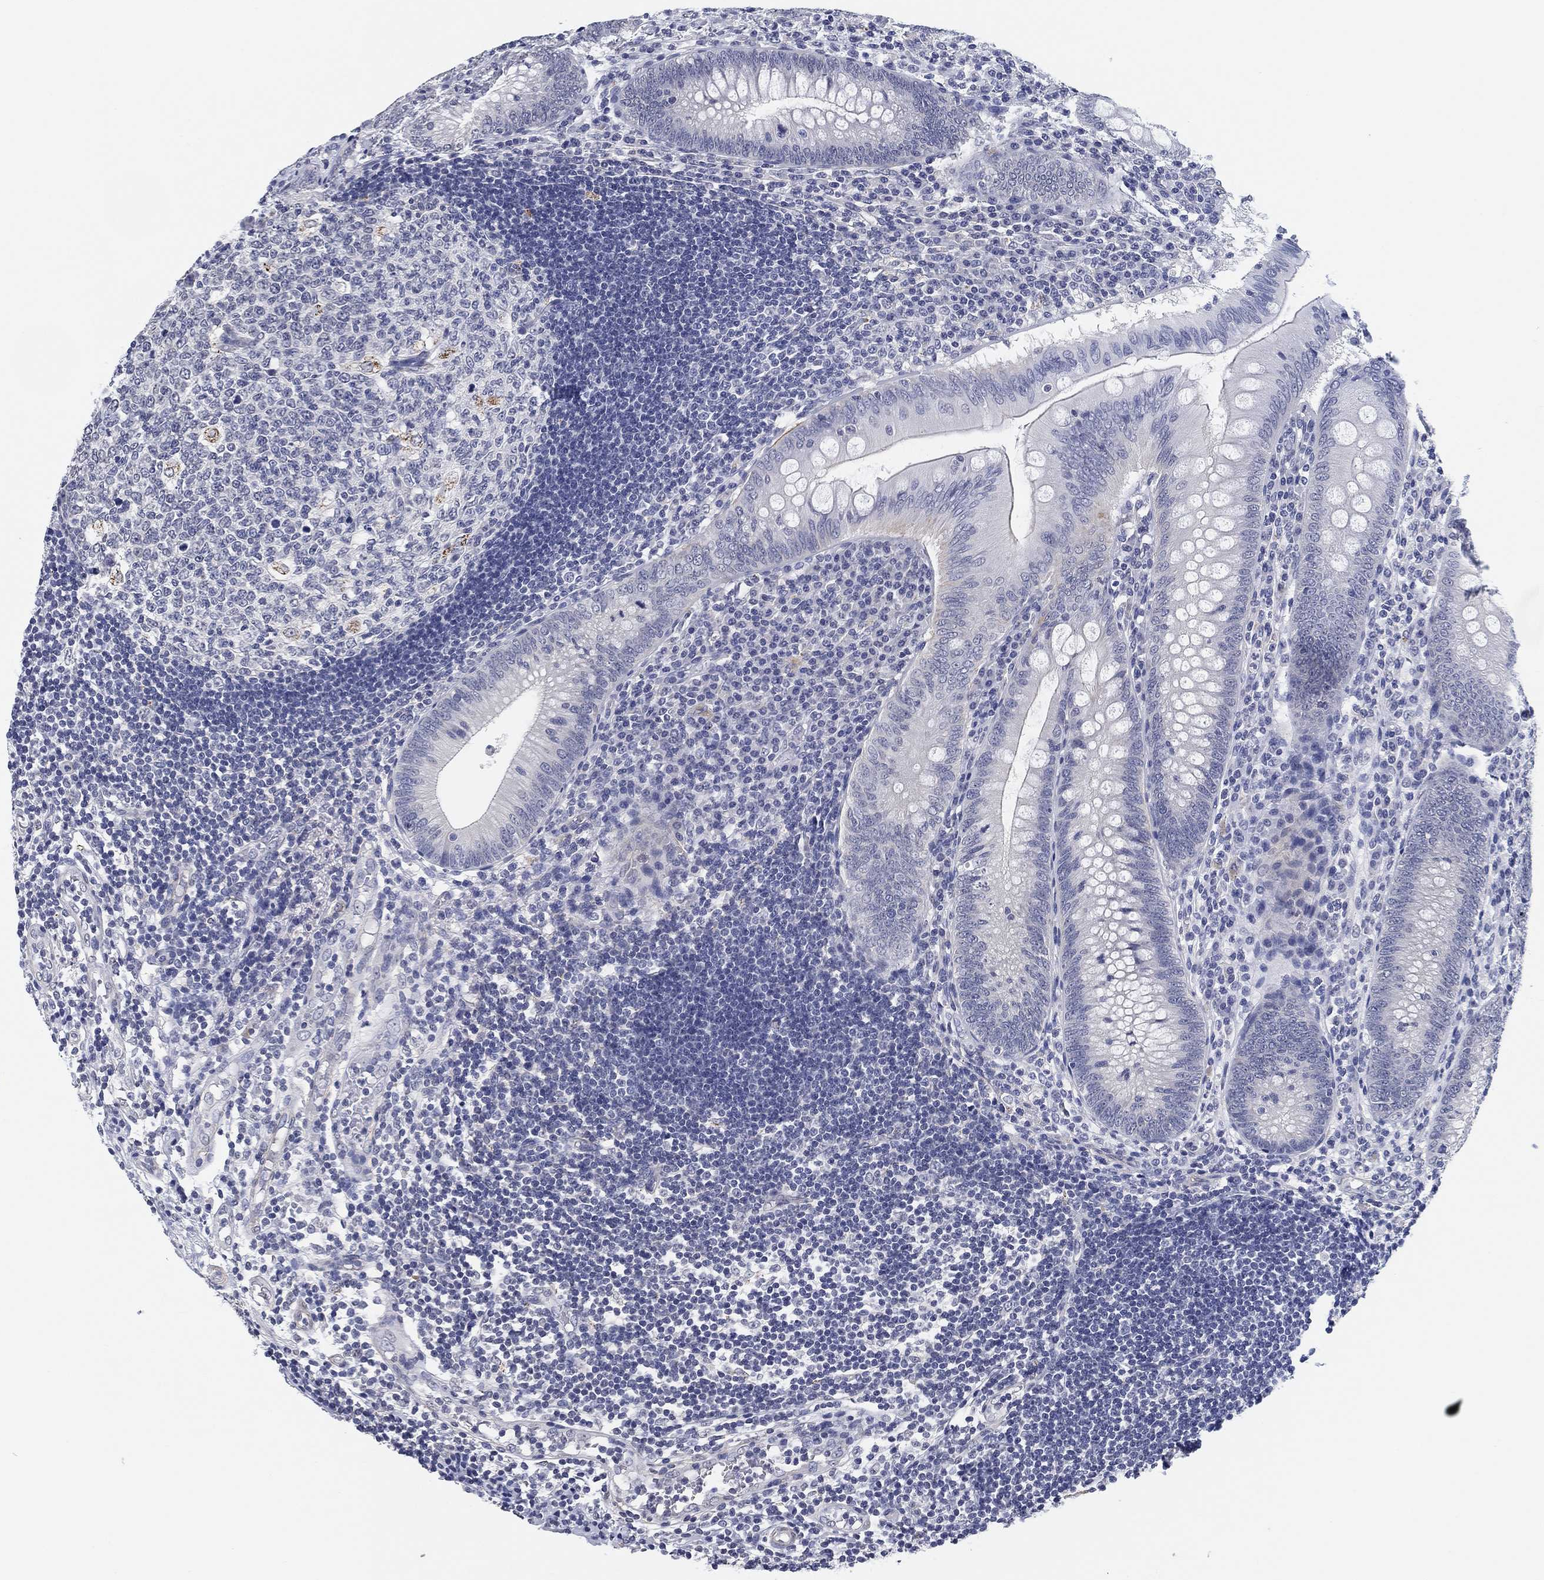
{"staining": {"intensity": "negative", "quantity": "none", "location": "none"}, "tissue": "appendix", "cell_type": "Glandular cells", "image_type": "normal", "snomed": [{"axis": "morphology", "description": "Normal tissue, NOS"}, {"axis": "morphology", "description": "Inflammation, NOS"}, {"axis": "topography", "description": "Appendix"}], "caption": "Human appendix stained for a protein using immunohistochemistry (IHC) exhibits no staining in glandular cells.", "gene": "OTUB2", "patient": {"sex": "male", "age": 16}}